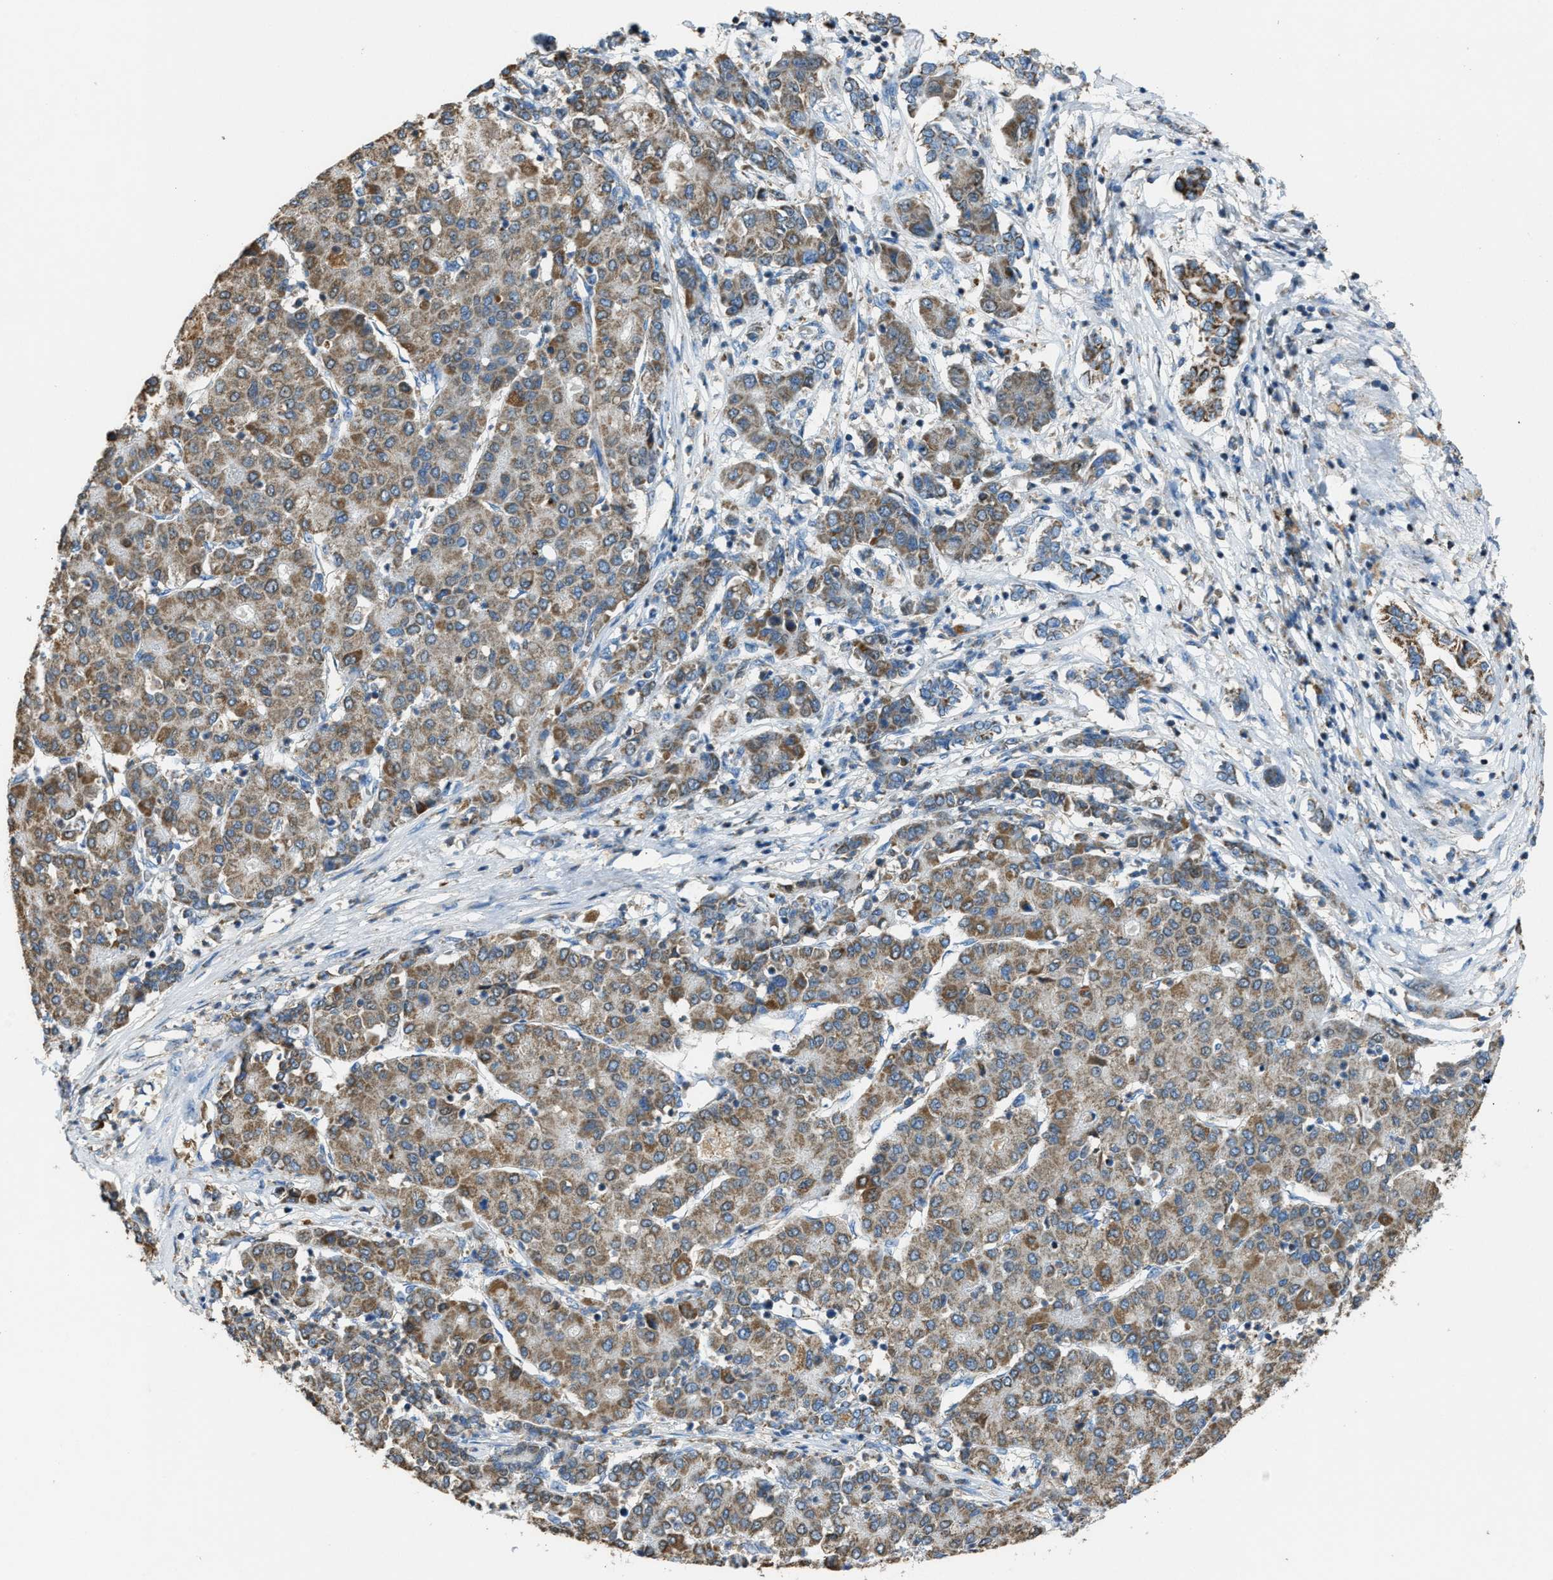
{"staining": {"intensity": "moderate", "quantity": ">75%", "location": "cytoplasmic/membranous"}, "tissue": "liver cancer", "cell_type": "Tumor cells", "image_type": "cancer", "snomed": [{"axis": "morphology", "description": "Carcinoma, Hepatocellular, NOS"}, {"axis": "topography", "description": "Liver"}], "caption": "Protein positivity by IHC reveals moderate cytoplasmic/membranous staining in about >75% of tumor cells in liver cancer.", "gene": "SLC25A11", "patient": {"sex": "male", "age": 65}}